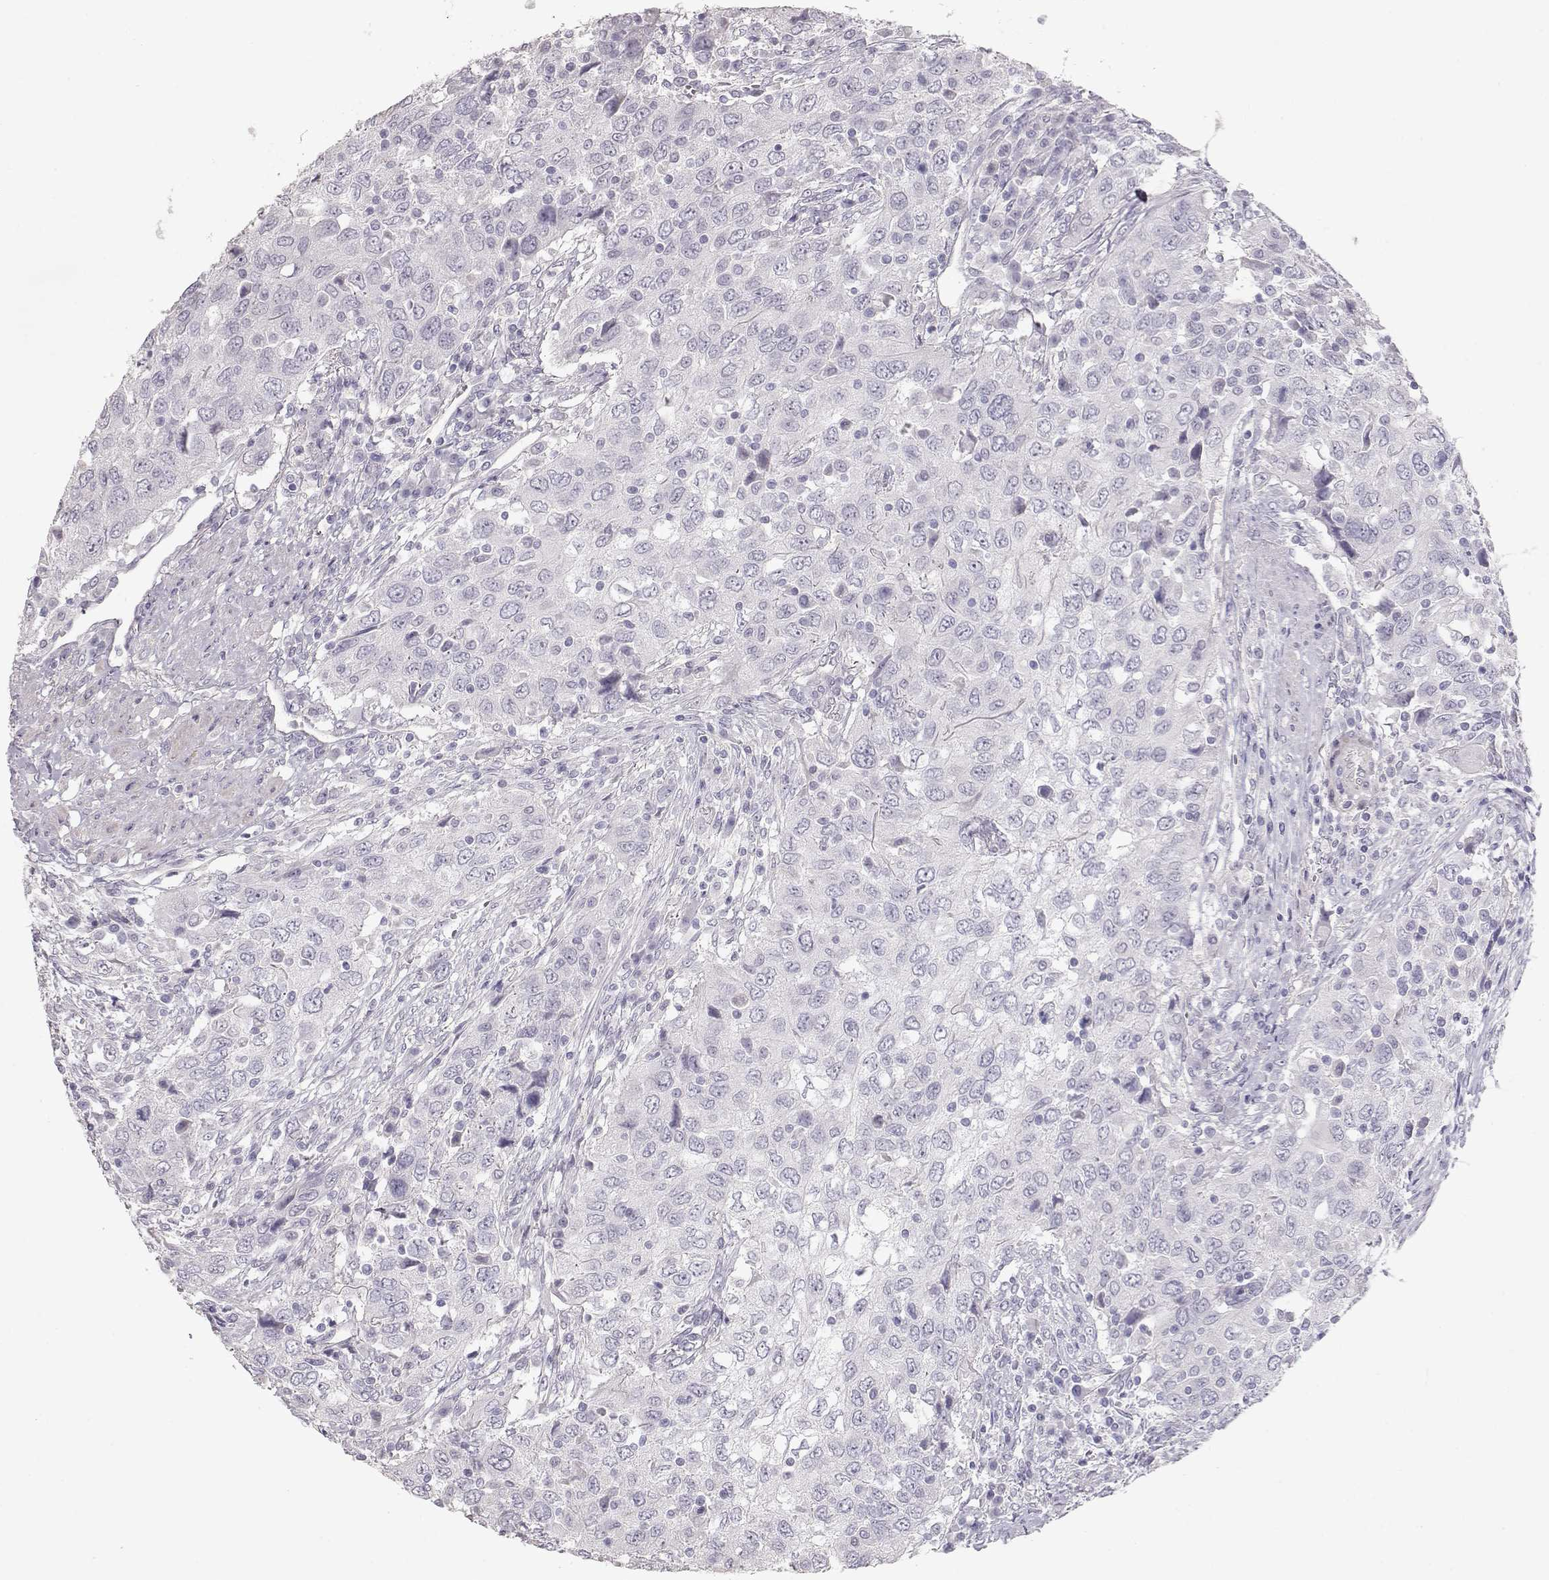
{"staining": {"intensity": "negative", "quantity": "none", "location": "none"}, "tissue": "urothelial cancer", "cell_type": "Tumor cells", "image_type": "cancer", "snomed": [{"axis": "morphology", "description": "Urothelial carcinoma, High grade"}, {"axis": "topography", "description": "Urinary bladder"}], "caption": "This is an immunohistochemistry histopathology image of urothelial cancer. There is no expression in tumor cells.", "gene": "SLC18A1", "patient": {"sex": "male", "age": 76}}